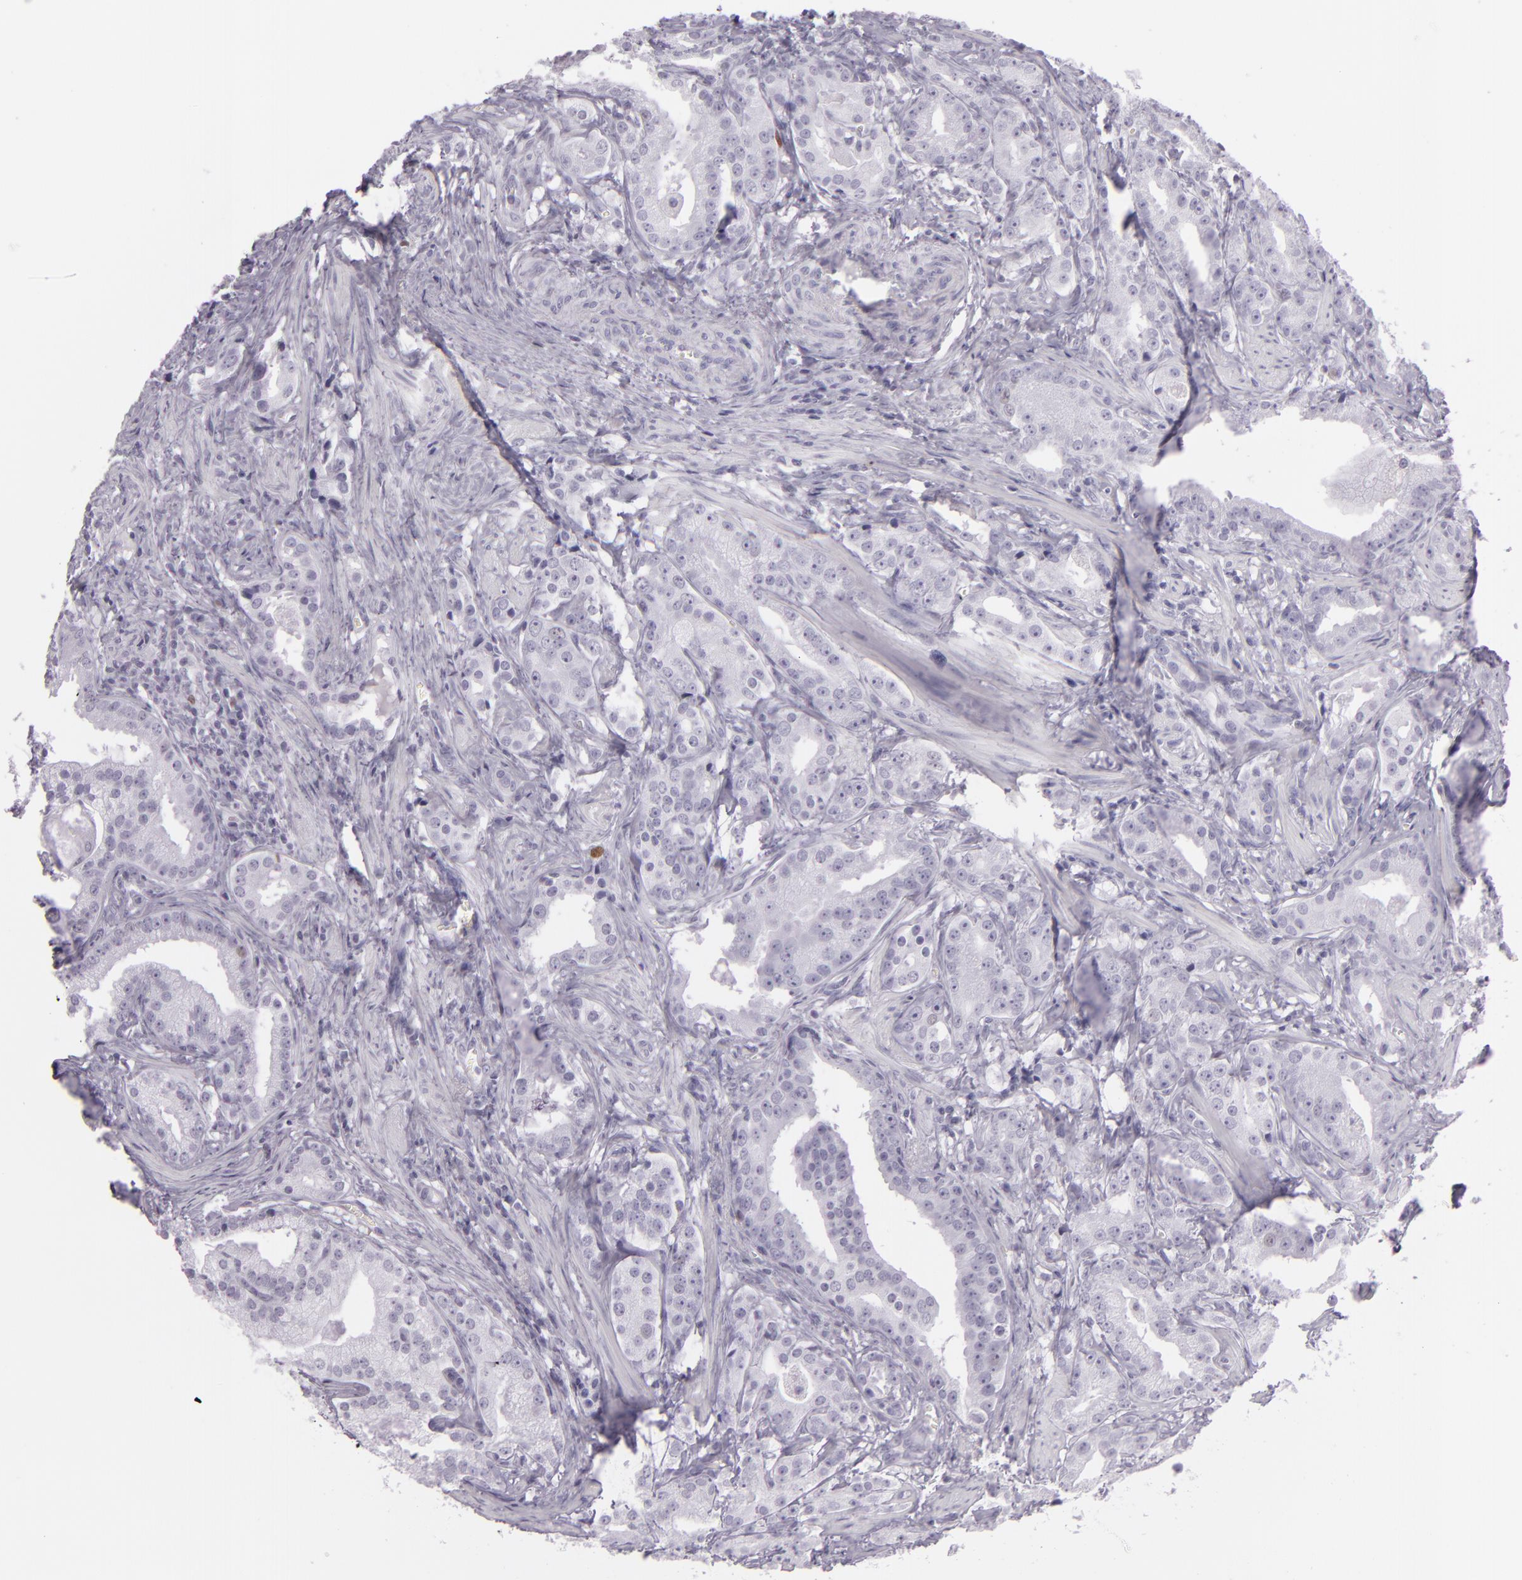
{"staining": {"intensity": "negative", "quantity": "none", "location": "none"}, "tissue": "prostate cancer", "cell_type": "Tumor cells", "image_type": "cancer", "snomed": [{"axis": "morphology", "description": "Adenocarcinoma, Low grade"}, {"axis": "topography", "description": "Prostate"}], "caption": "This is a histopathology image of immunohistochemistry staining of prostate adenocarcinoma (low-grade), which shows no staining in tumor cells.", "gene": "MCM3", "patient": {"sex": "male", "age": 59}}